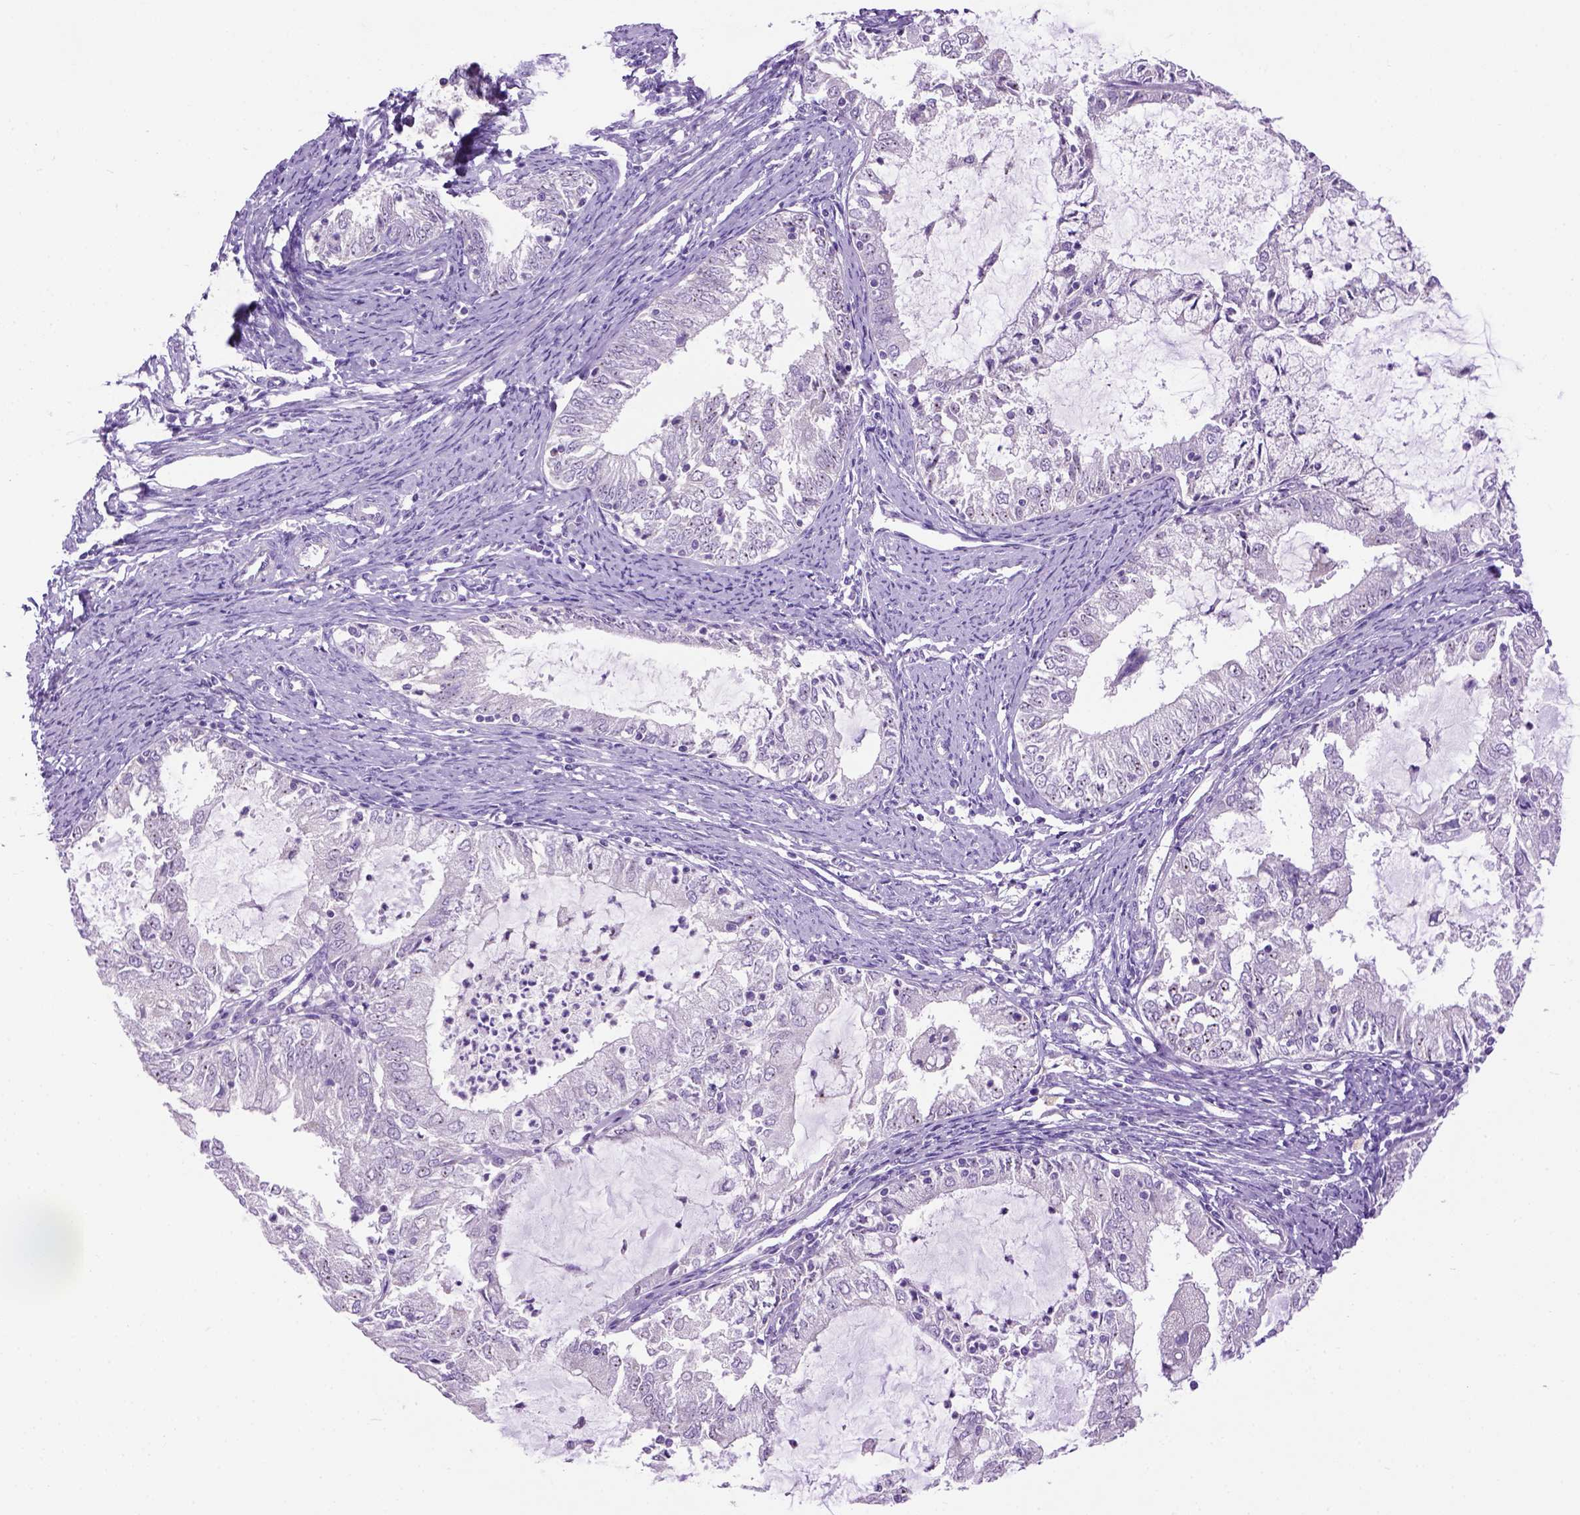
{"staining": {"intensity": "negative", "quantity": "none", "location": "none"}, "tissue": "endometrial cancer", "cell_type": "Tumor cells", "image_type": "cancer", "snomed": [{"axis": "morphology", "description": "Adenocarcinoma, NOS"}, {"axis": "topography", "description": "Endometrium"}], "caption": "Immunohistochemistry of human endometrial adenocarcinoma shows no positivity in tumor cells. (DAB immunohistochemistry (IHC) with hematoxylin counter stain).", "gene": "UTP4", "patient": {"sex": "female", "age": 57}}